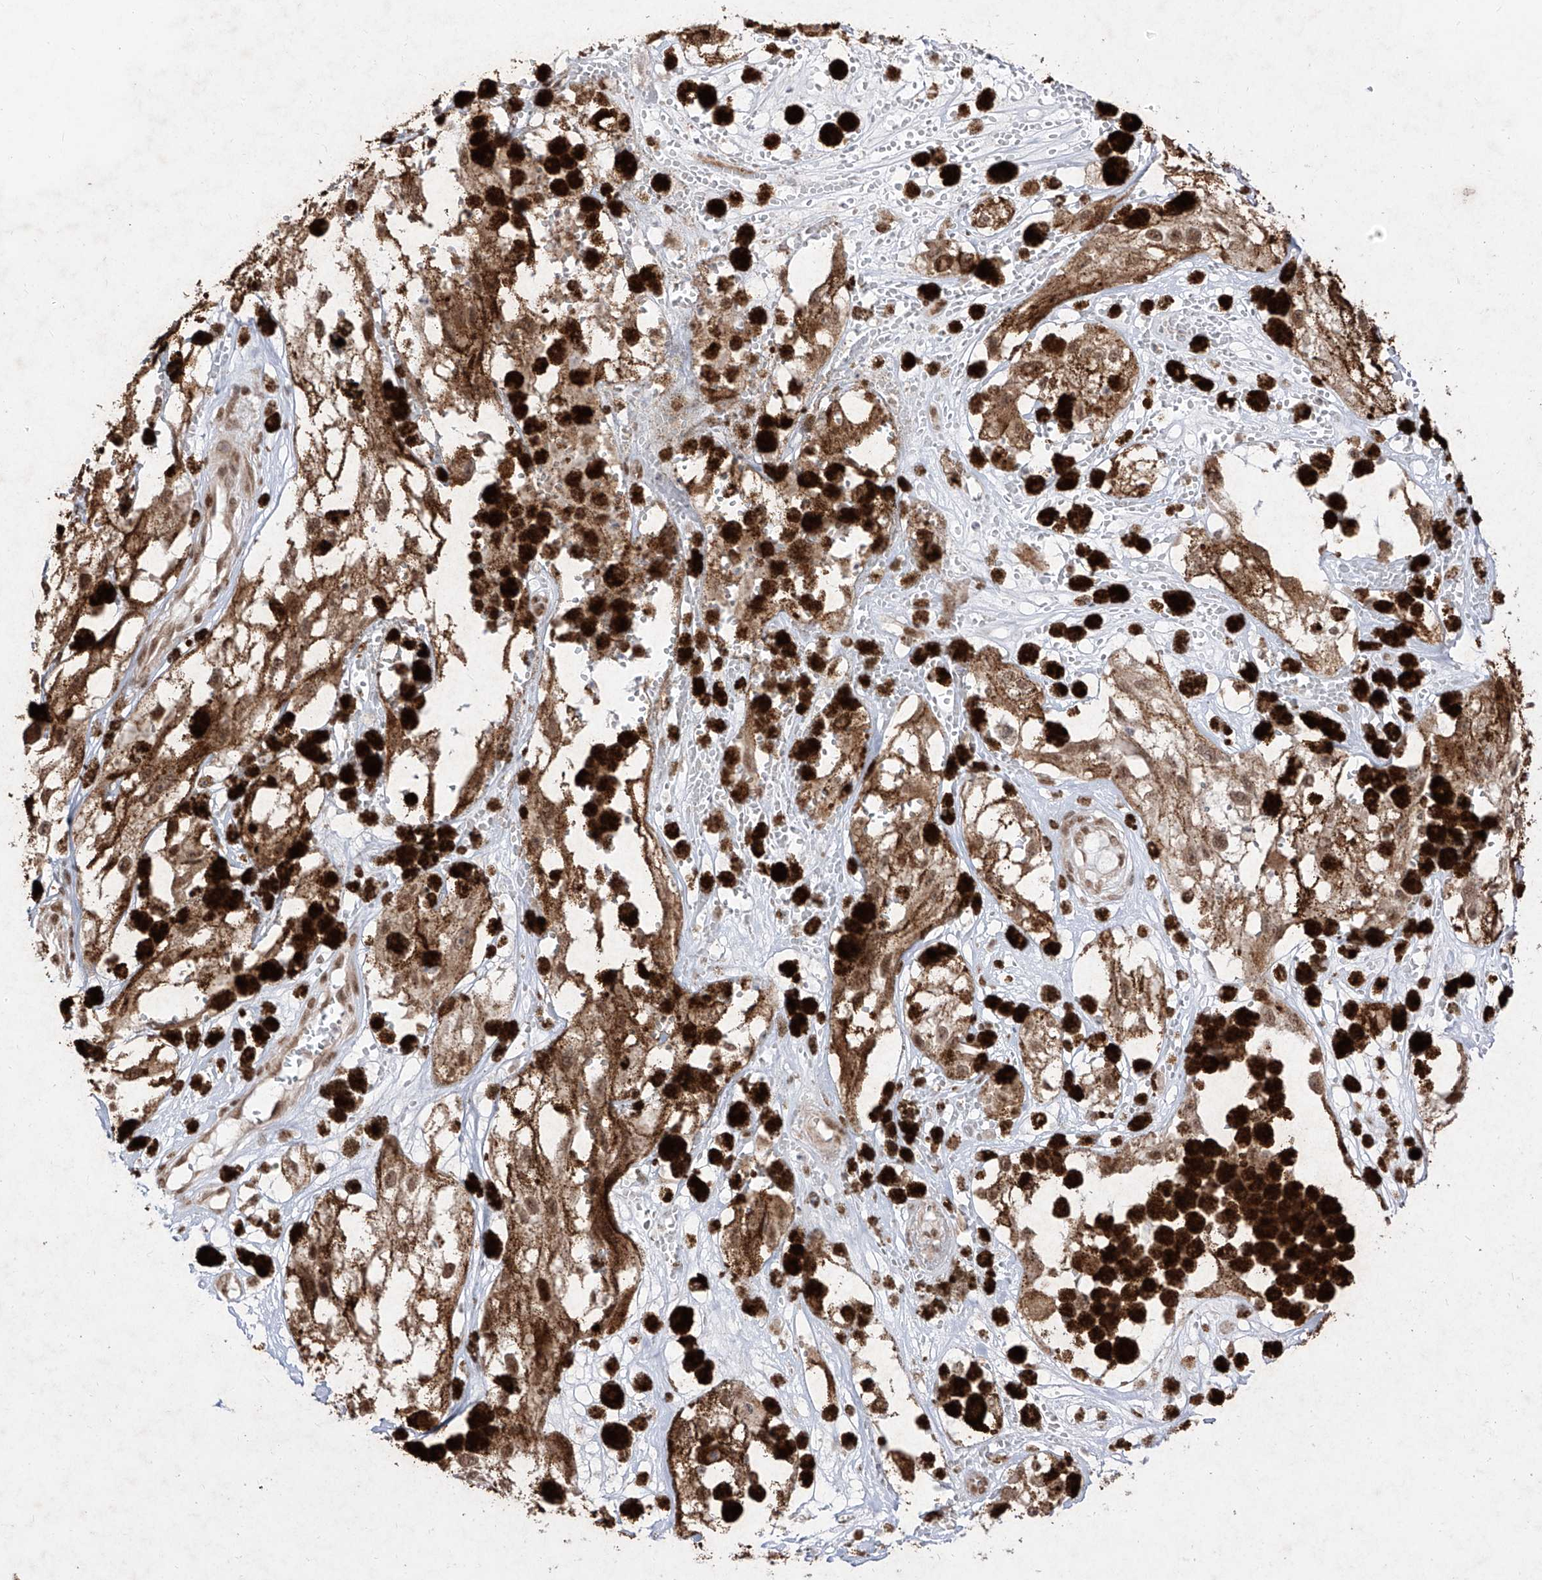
{"staining": {"intensity": "moderate", "quantity": ">75%", "location": "cytoplasmic/membranous,nuclear"}, "tissue": "melanoma", "cell_type": "Tumor cells", "image_type": "cancer", "snomed": [{"axis": "morphology", "description": "Malignant melanoma, NOS"}, {"axis": "topography", "description": "Skin"}], "caption": "Tumor cells show medium levels of moderate cytoplasmic/membranous and nuclear expression in about >75% of cells in melanoma.", "gene": "SNRNP27", "patient": {"sex": "male", "age": 88}}